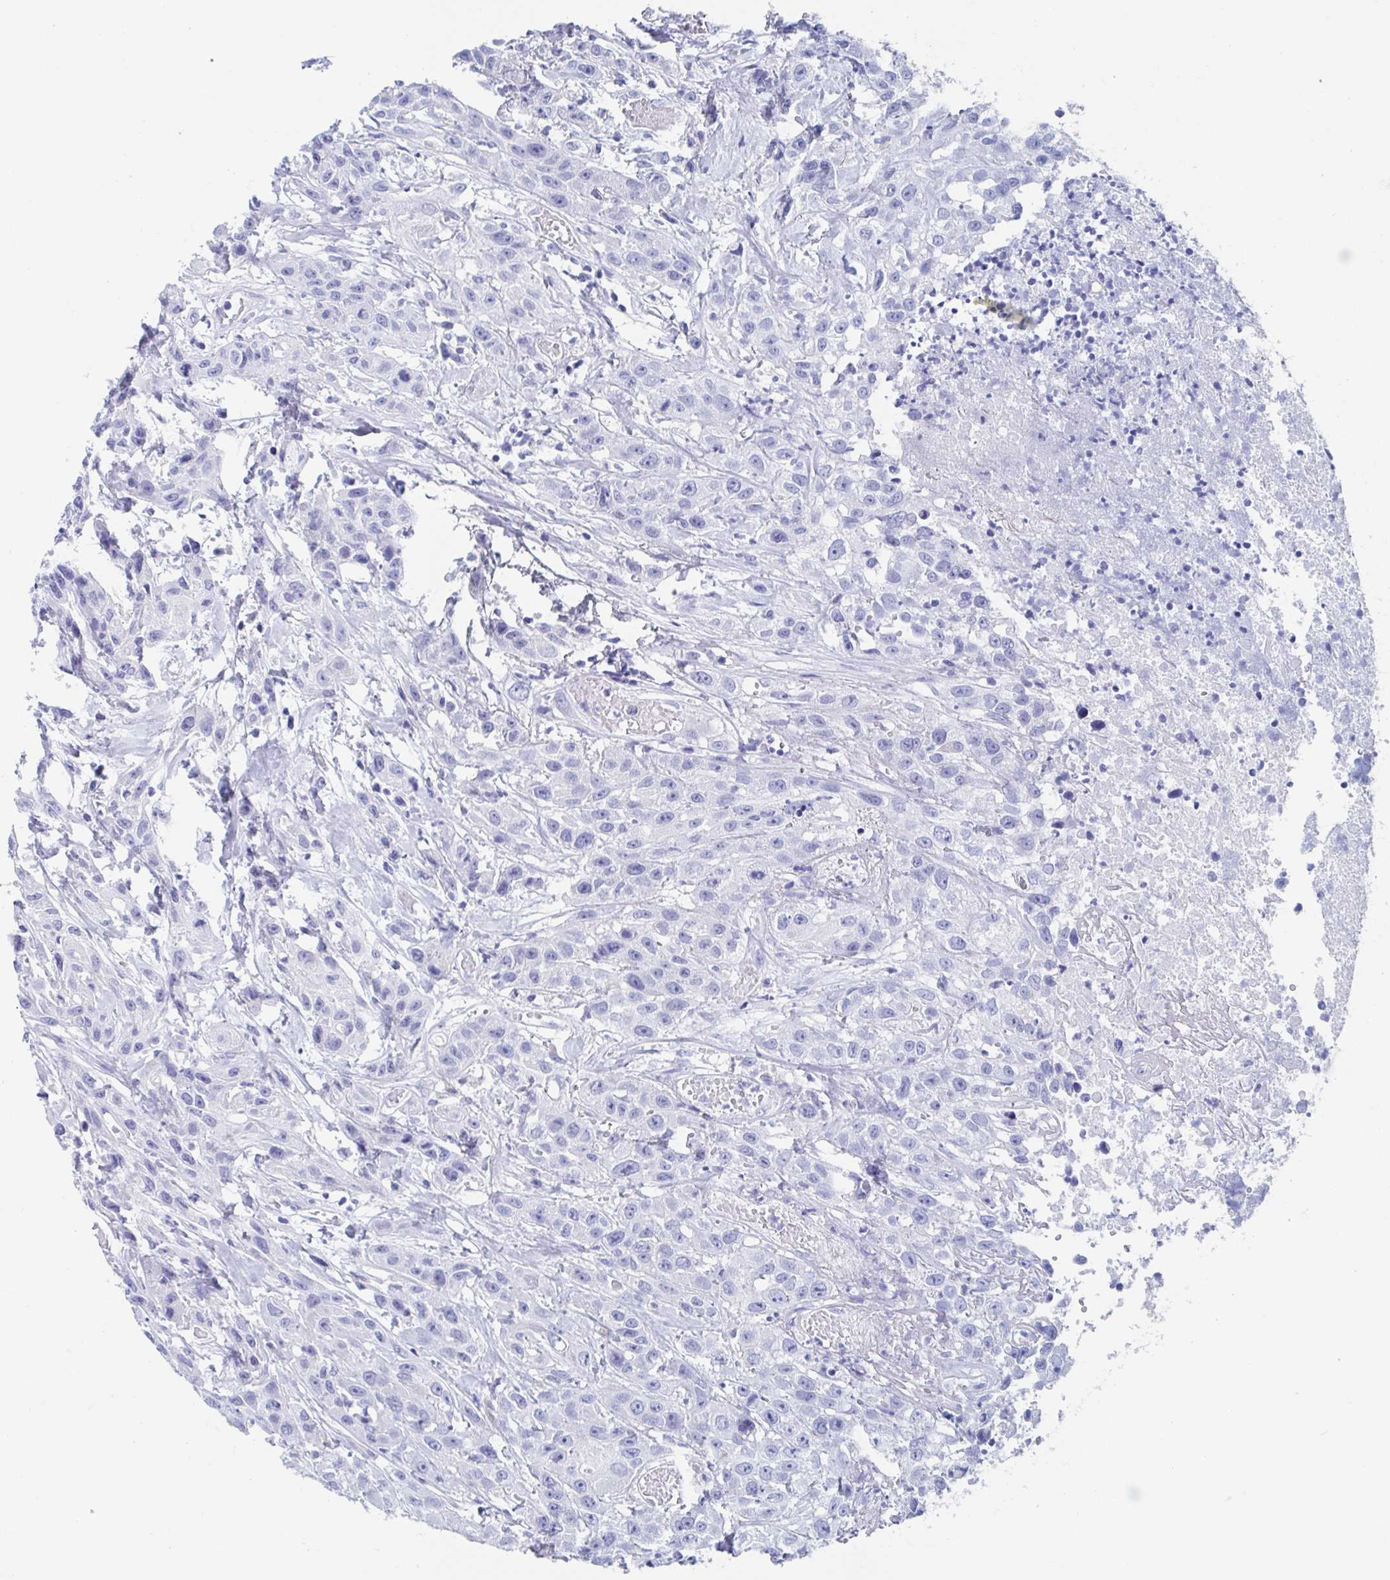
{"staining": {"intensity": "negative", "quantity": "none", "location": "none"}, "tissue": "head and neck cancer", "cell_type": "Tumor cells", "image_type": "cancer", "snomed": [{"axis": "morphology", "description": "Squamous cell carcinoma, NOS"}, {"axis": "topography", "description": "Head-Neck"}], "caption": "Human squamous cell carcinoma (head and neck) stained for a protein using immunohistochemistry (IHC) displays no staining in tumor cells.", "gene": "SHCBP1L", "patient": {"sex": "male", "age": 57}}